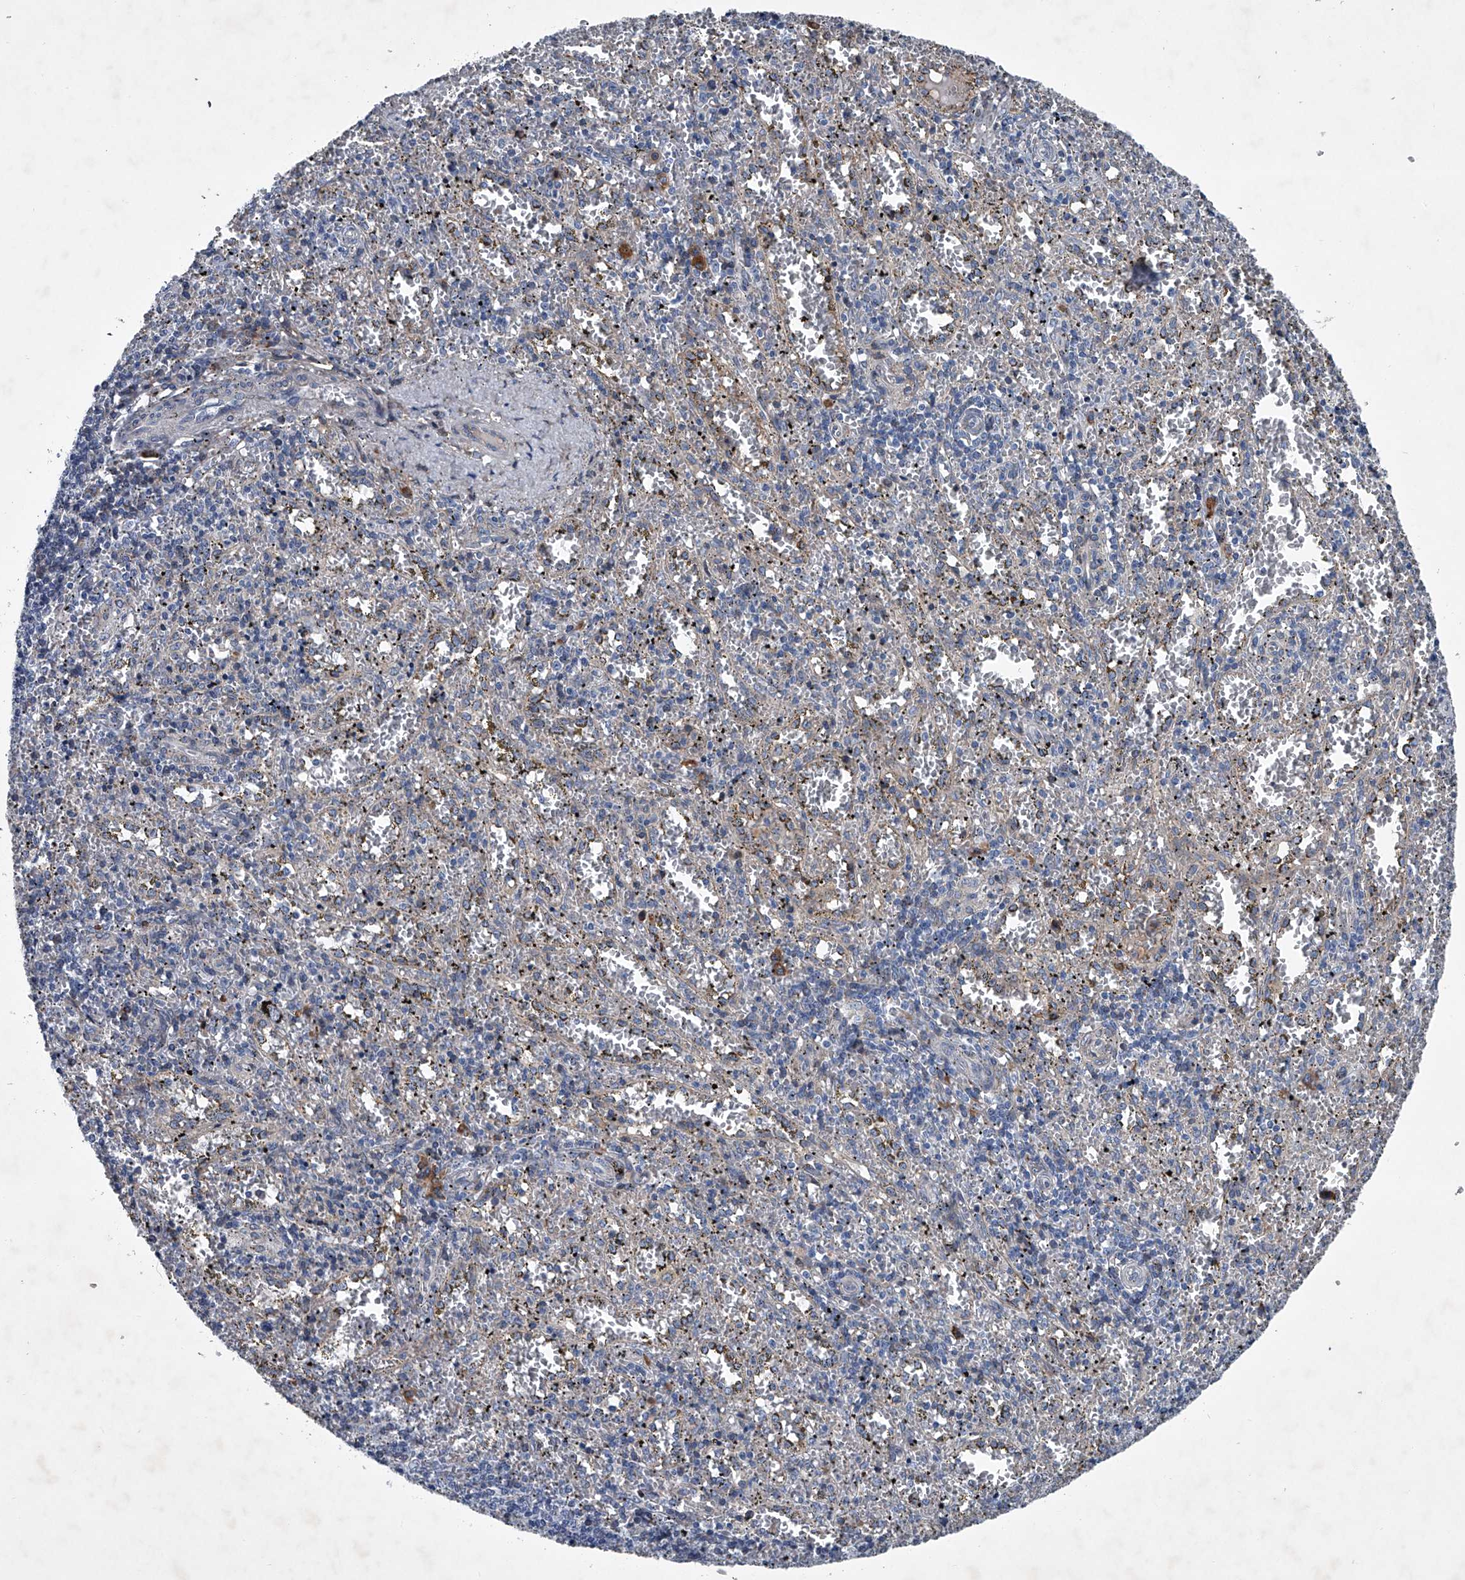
{"staining": {"intensity": "negative", "quantity": "none", "location": "none"}, "tissue": "spleen", "cell_type": "Cells in red pulp", "image_type": "normal", "snomed": [{"axis": "morphology", "description": "Normal tissue, NOS"}, {"axis": "topography", "description": "Spleen"}], "caption": "Image shows no significant protein expression in cells in red pulp of benign spleen.", "gene": "ABCG1", "patient": {"sex": "male", "age": 11}}